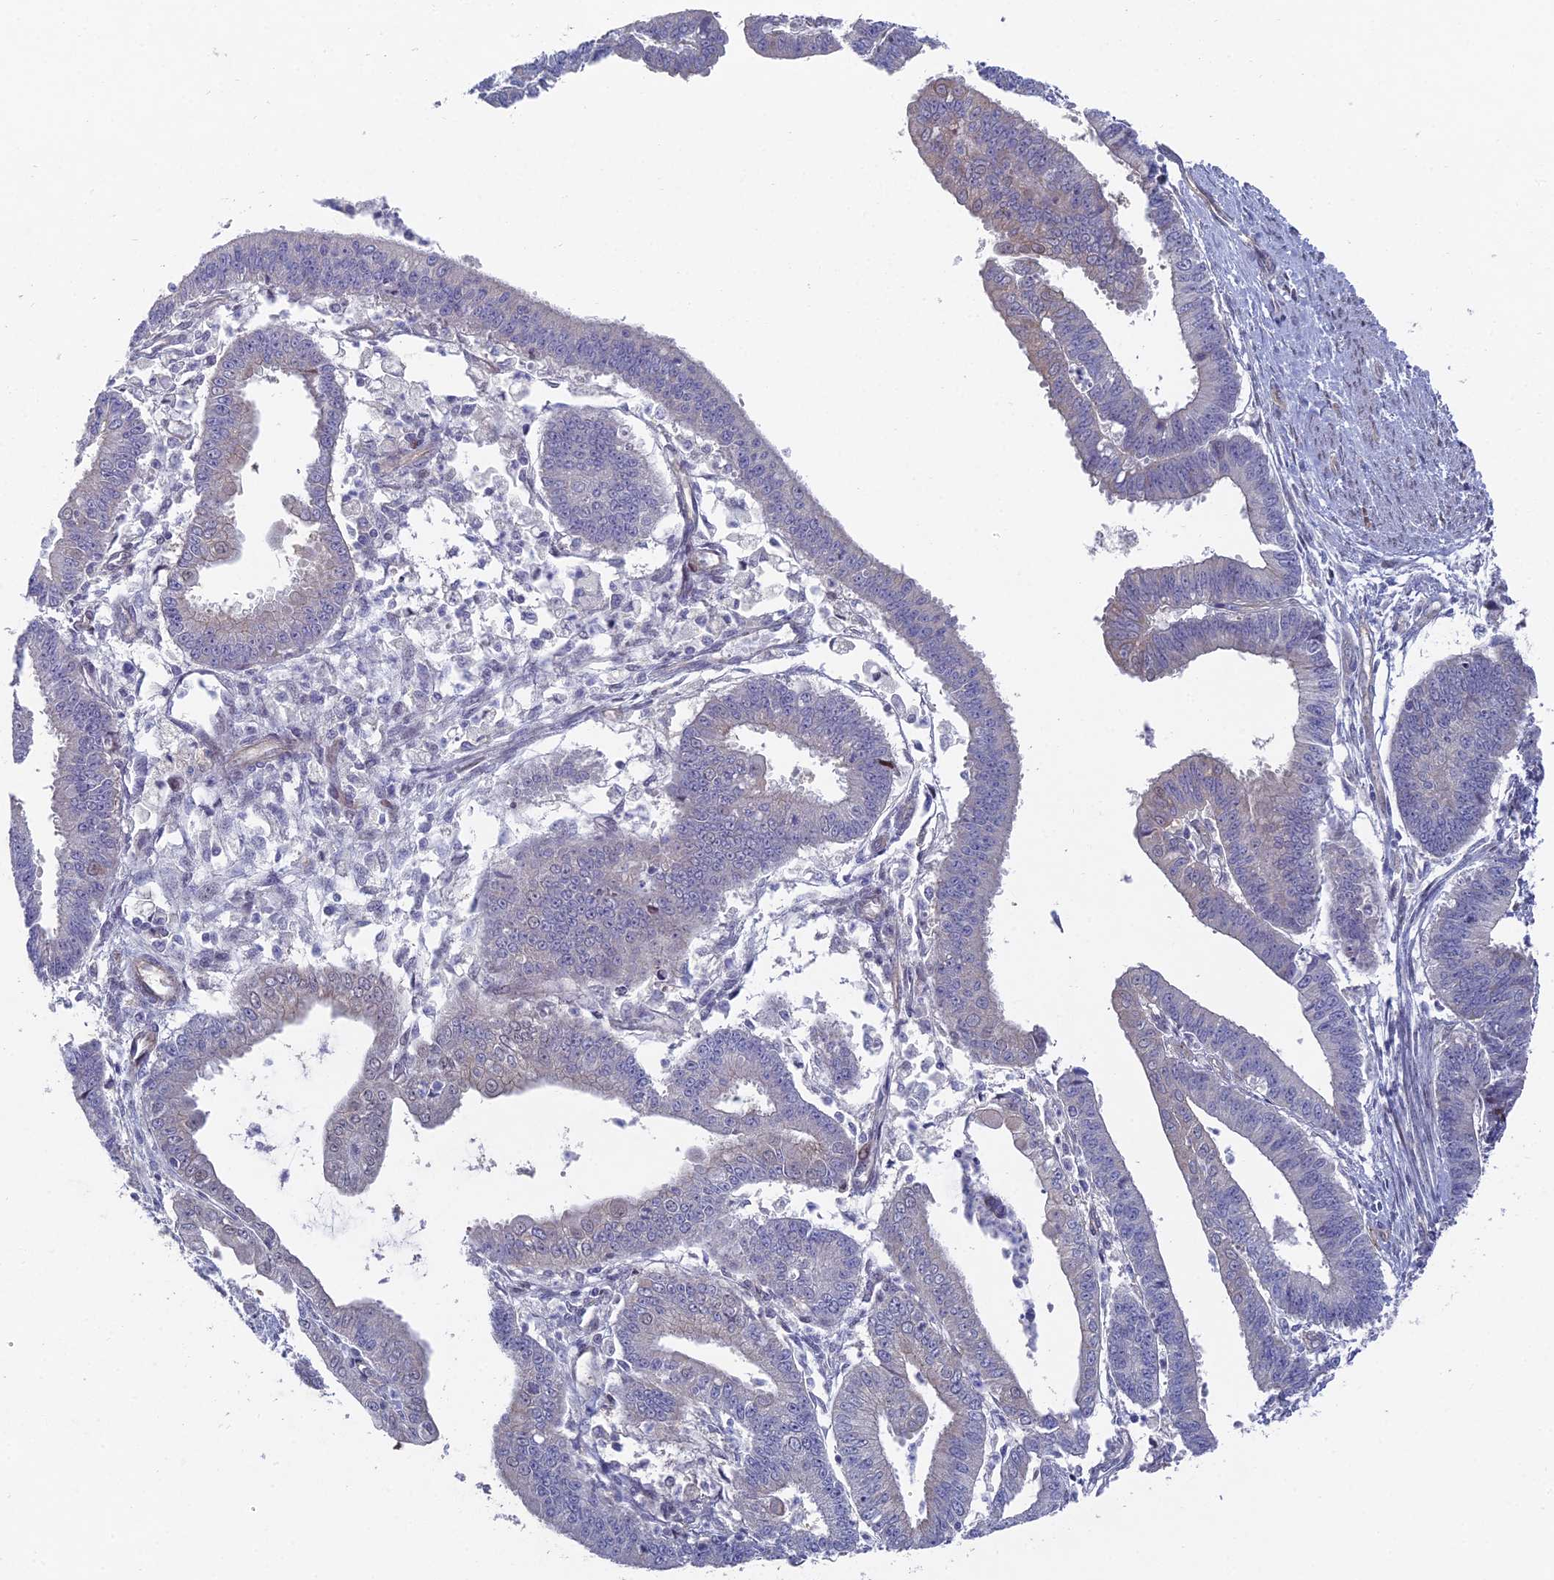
{"staining": {"intensity": "negative", "quantity": "none", "location": "none"}, "tissue": "endometrial cancer", "cell_type": "Tumor cells", "image_type": "cancer", "snomed": [{"axis": "morphology", "description": "Adenocarcinoma, NOS"}, {"axis": "topography", "description": "Endometrium"}], "caption": "Endometrial adenocarcinoma stained for a protein using immunohistochemistry exhibits no staining tumor cells.", "gene": "UNC5D", "patient": {"sex": "female", "age": 73}}